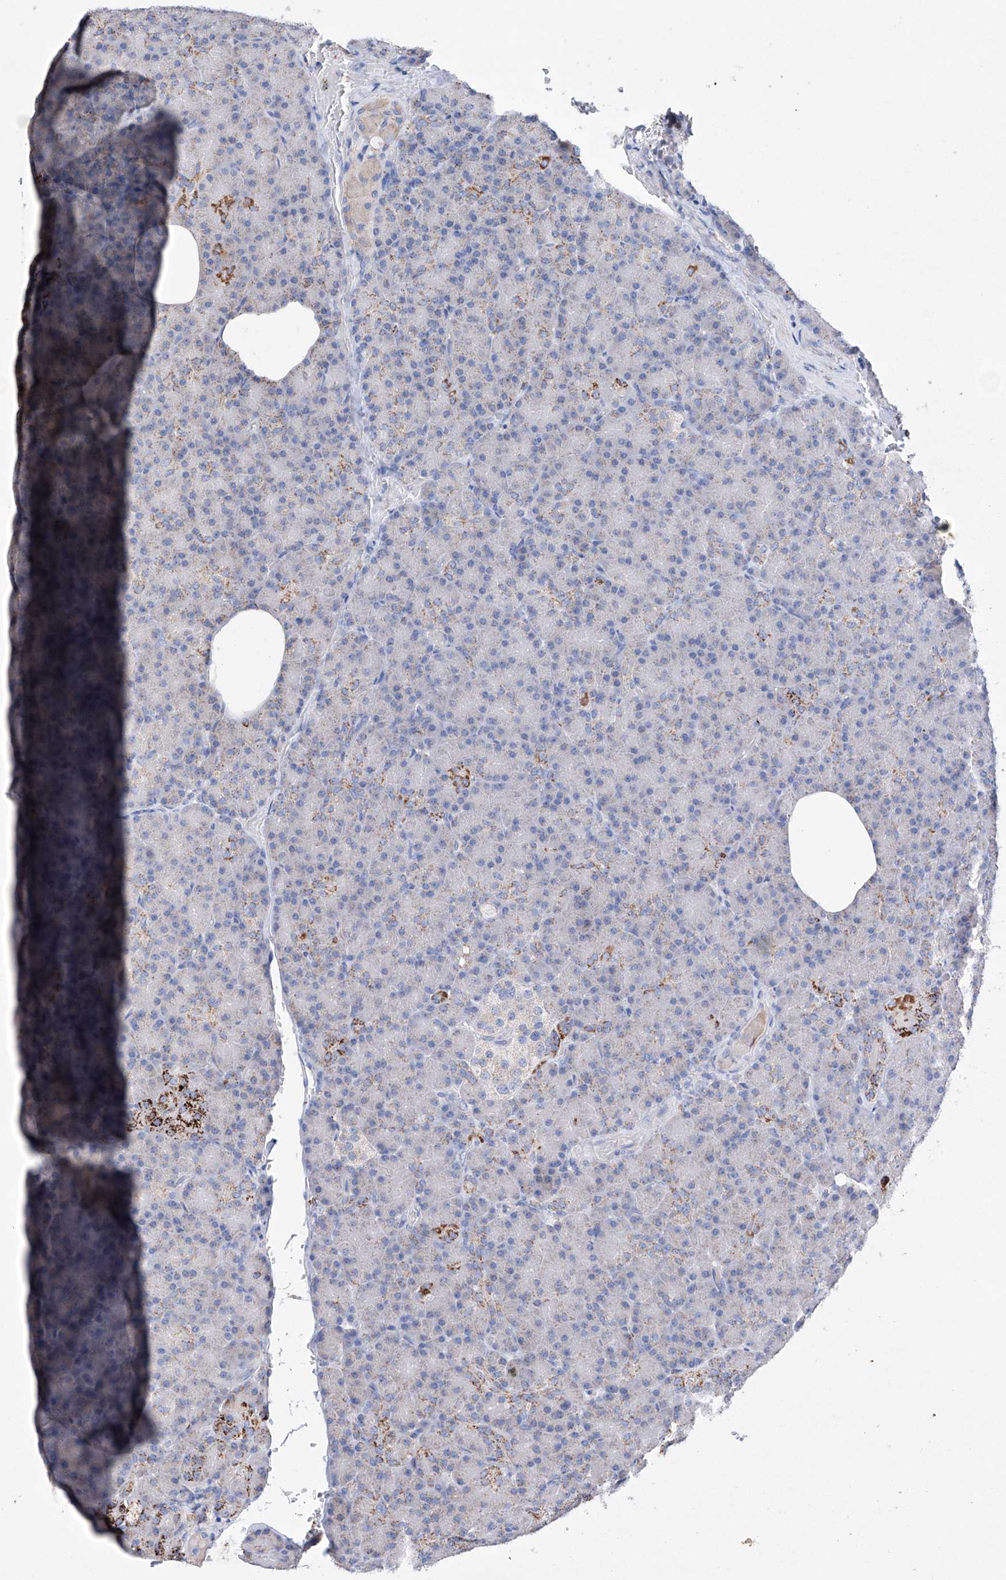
{"staining": {"intensity": "strong", "quantity": "25%-75%", "location": "cytoplasmic/membranous"}, "tissue": "pancreas", "cell_type": "Exocrine glandular cells", "image_type": "normal", "snomed": [{"axis": "morphology", "description": "Normal tissue, NOS"}, {"axis": "topography", "description": "Pancreas"}], "caption": "Approximately 25%-75% of exocrine glandular cells in unremarkable pancreas show strong cytoplasmic/membranous protein positivity as visualized by brown immunohistochemical staining.", "gene": "NRROS", "patient": {"sex": "female", "age": 43}}